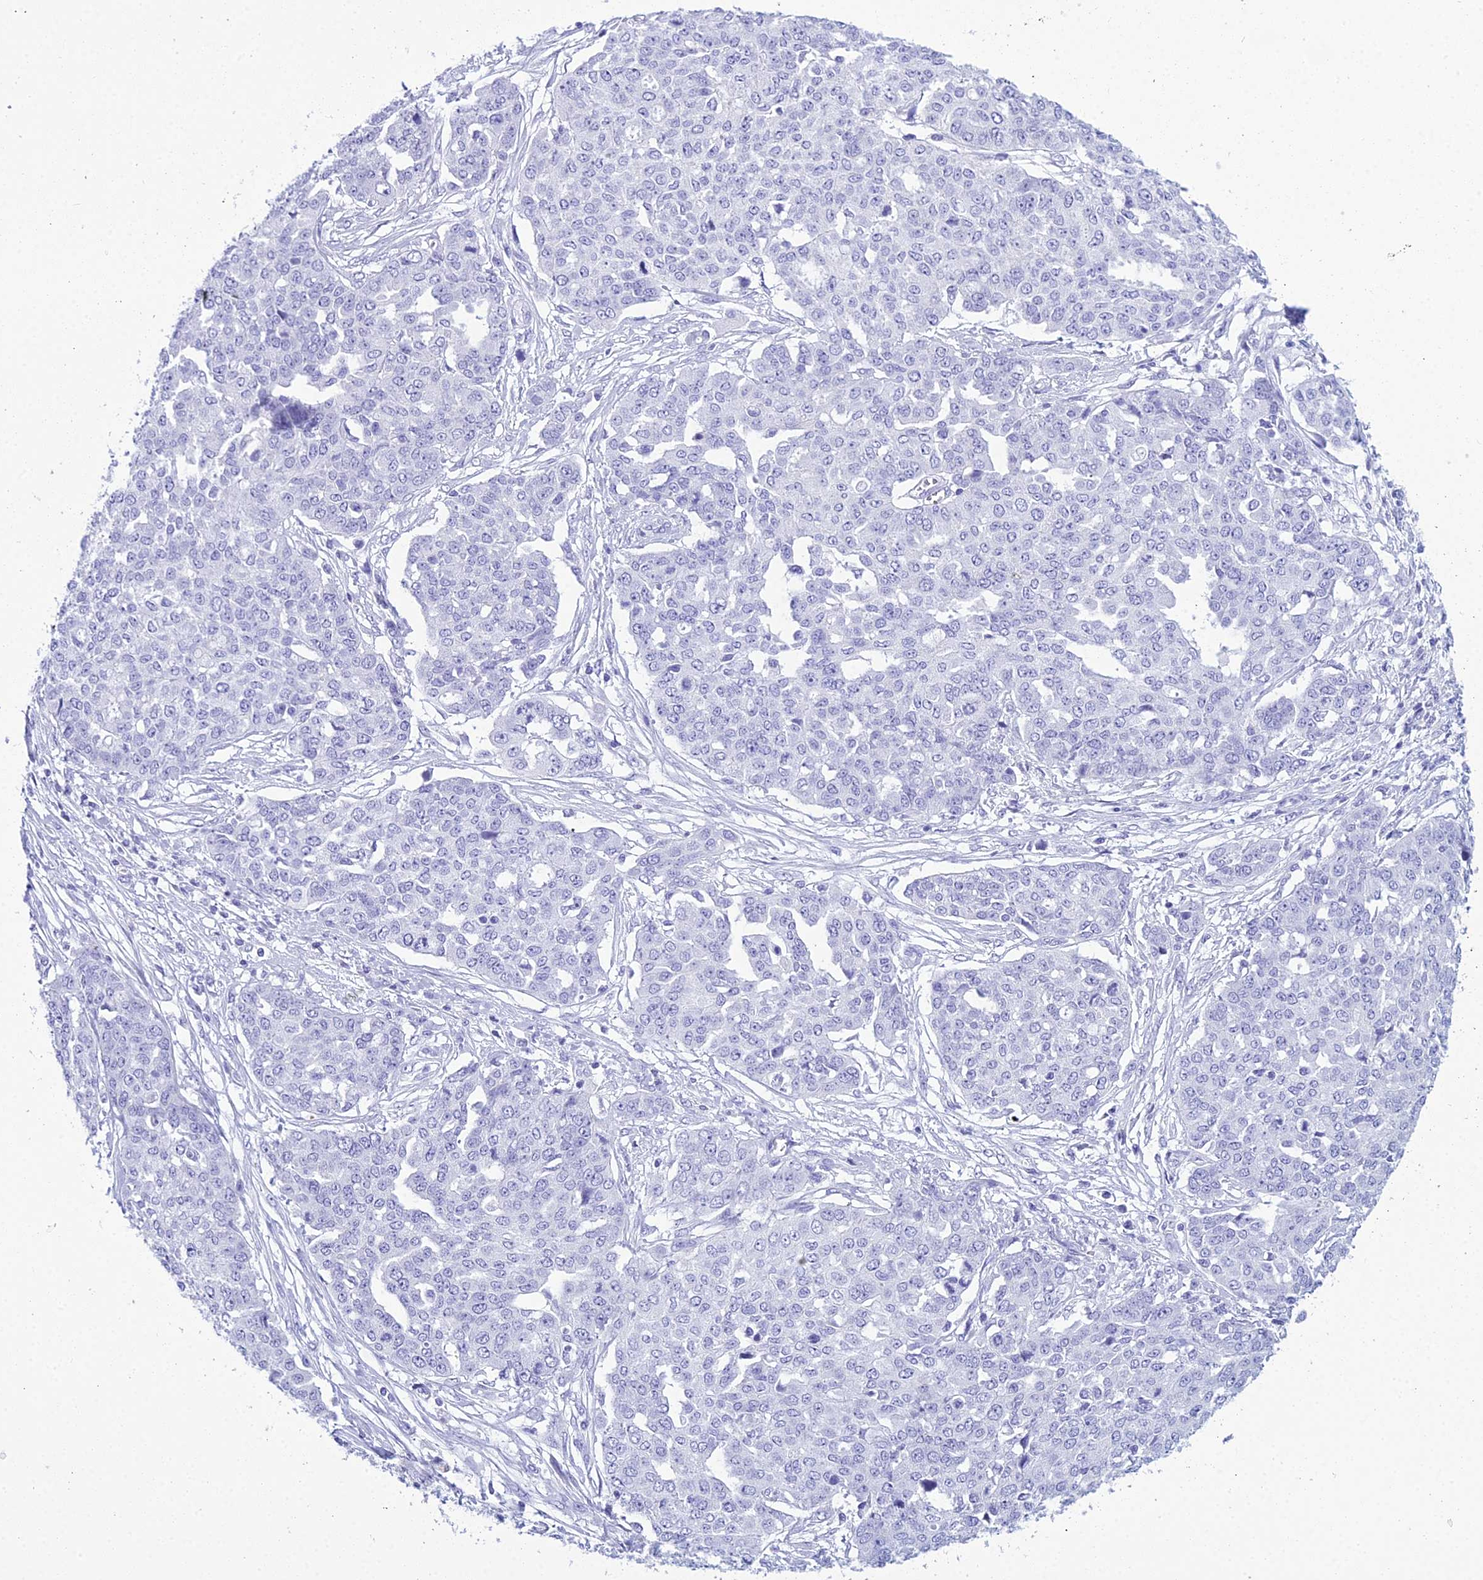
{"staining": {"intensity": "negative", "quantity": "none", "location": "none"}, "tissue": "ovarian cancer", "cell_type": "Tumor cells", "image_type": "cancer", "snomed": [{"axis": "morphology", "description": "Cystadenocarcinoma, serous, NOS"}, {"axis": "topography", "description": "Soft tissue"}, {"axis": "topography", "description": "Ovary"}], "caption": "Immunohistochemistry (IHC) of human ovarian cancer (serous cystadenocarcinoma) displays no expression in tumor cells.", "gene": "ZNF442", "patient": {"sex": "female", "age": 57}}